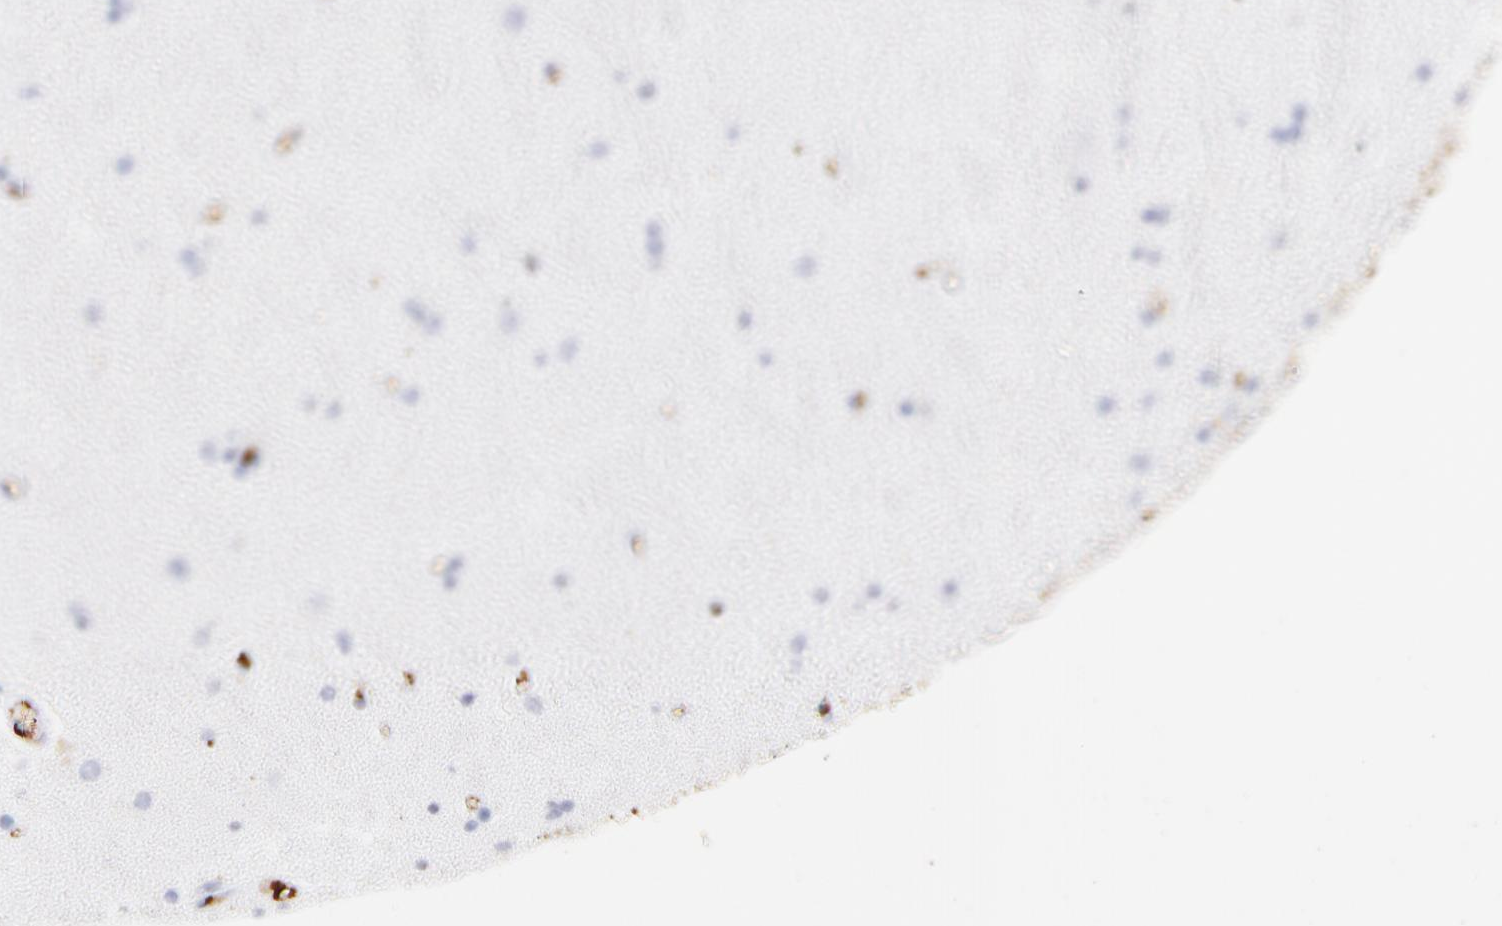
{"staining": {"intensity": "negative", "quantity": "none", "location": "none"}, "tissue": "hippocampus", "cell_type": "Glial cells", "image_type": "normal", "snomed": [{"axis": "morphology", "description": "Normal tissue, NOS"}, {"axis": "topography", "description": "Hippocampus"}], "caption": "An image of hippocampus stained for a protein displays no brown staining in glial cells. (DAB (3,3'-diaminobenzidine) IHC, high magnification).", "gene": "FGB", "patient": {"sex": "female", "age": 54}}